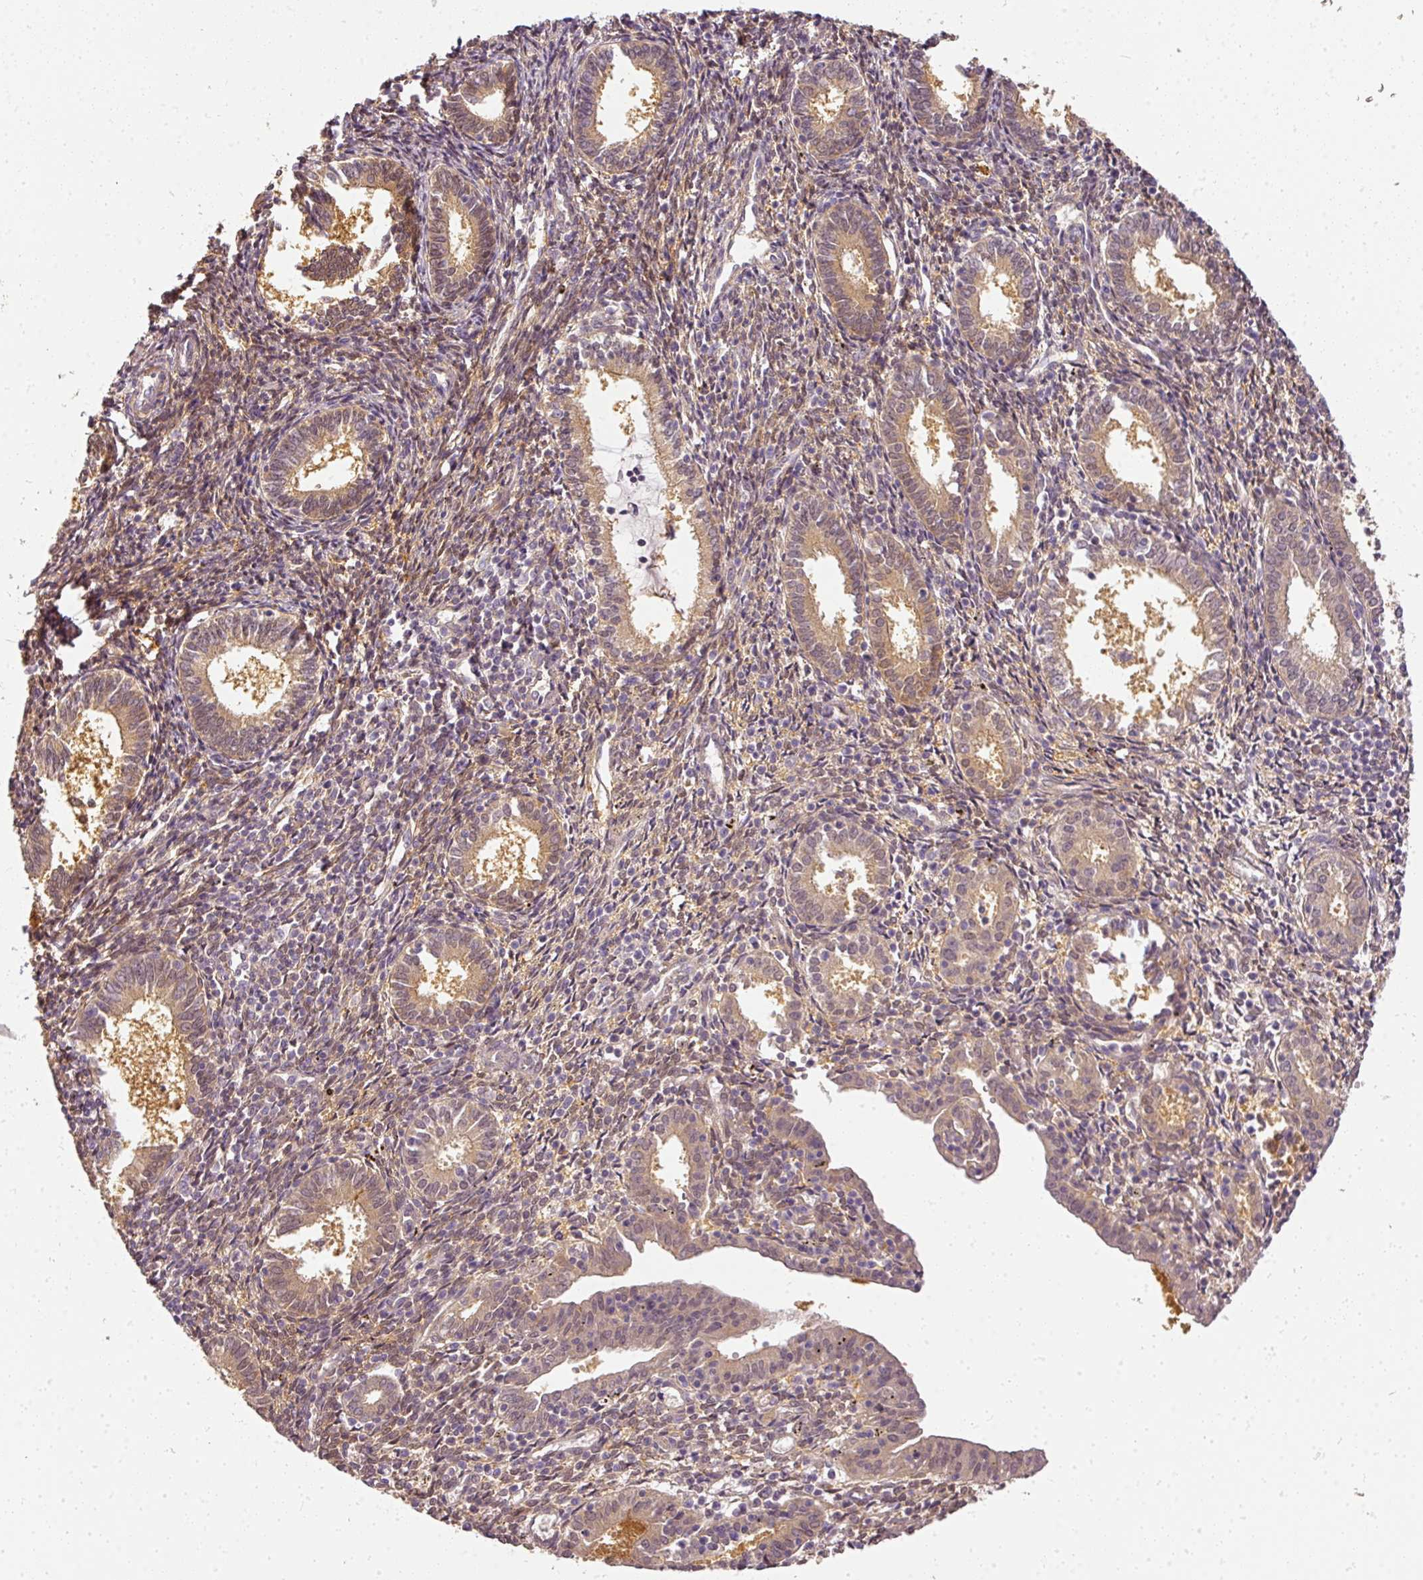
{"staining": {"intensity": "moderate", "quantity": "<25%", "location": "cytoplasmic/membranous"}, "tissue": "endometrium", "cell_type": "Cells in endometrial stroma", "image_type": "normal", "snomed": [{"axis": "morphology", "description": "Normal tissue, NOS"}, {"axis": "topography", "description": "Endometrium"}], "caption": "Endometrium stained for a protein (brown) reveals moderate cytoplasmic/membranous positive staining in about <25% of cells in endometrial stroma.", "gene": "ADH5", "patient": {"sex": "female", "age": 41}}